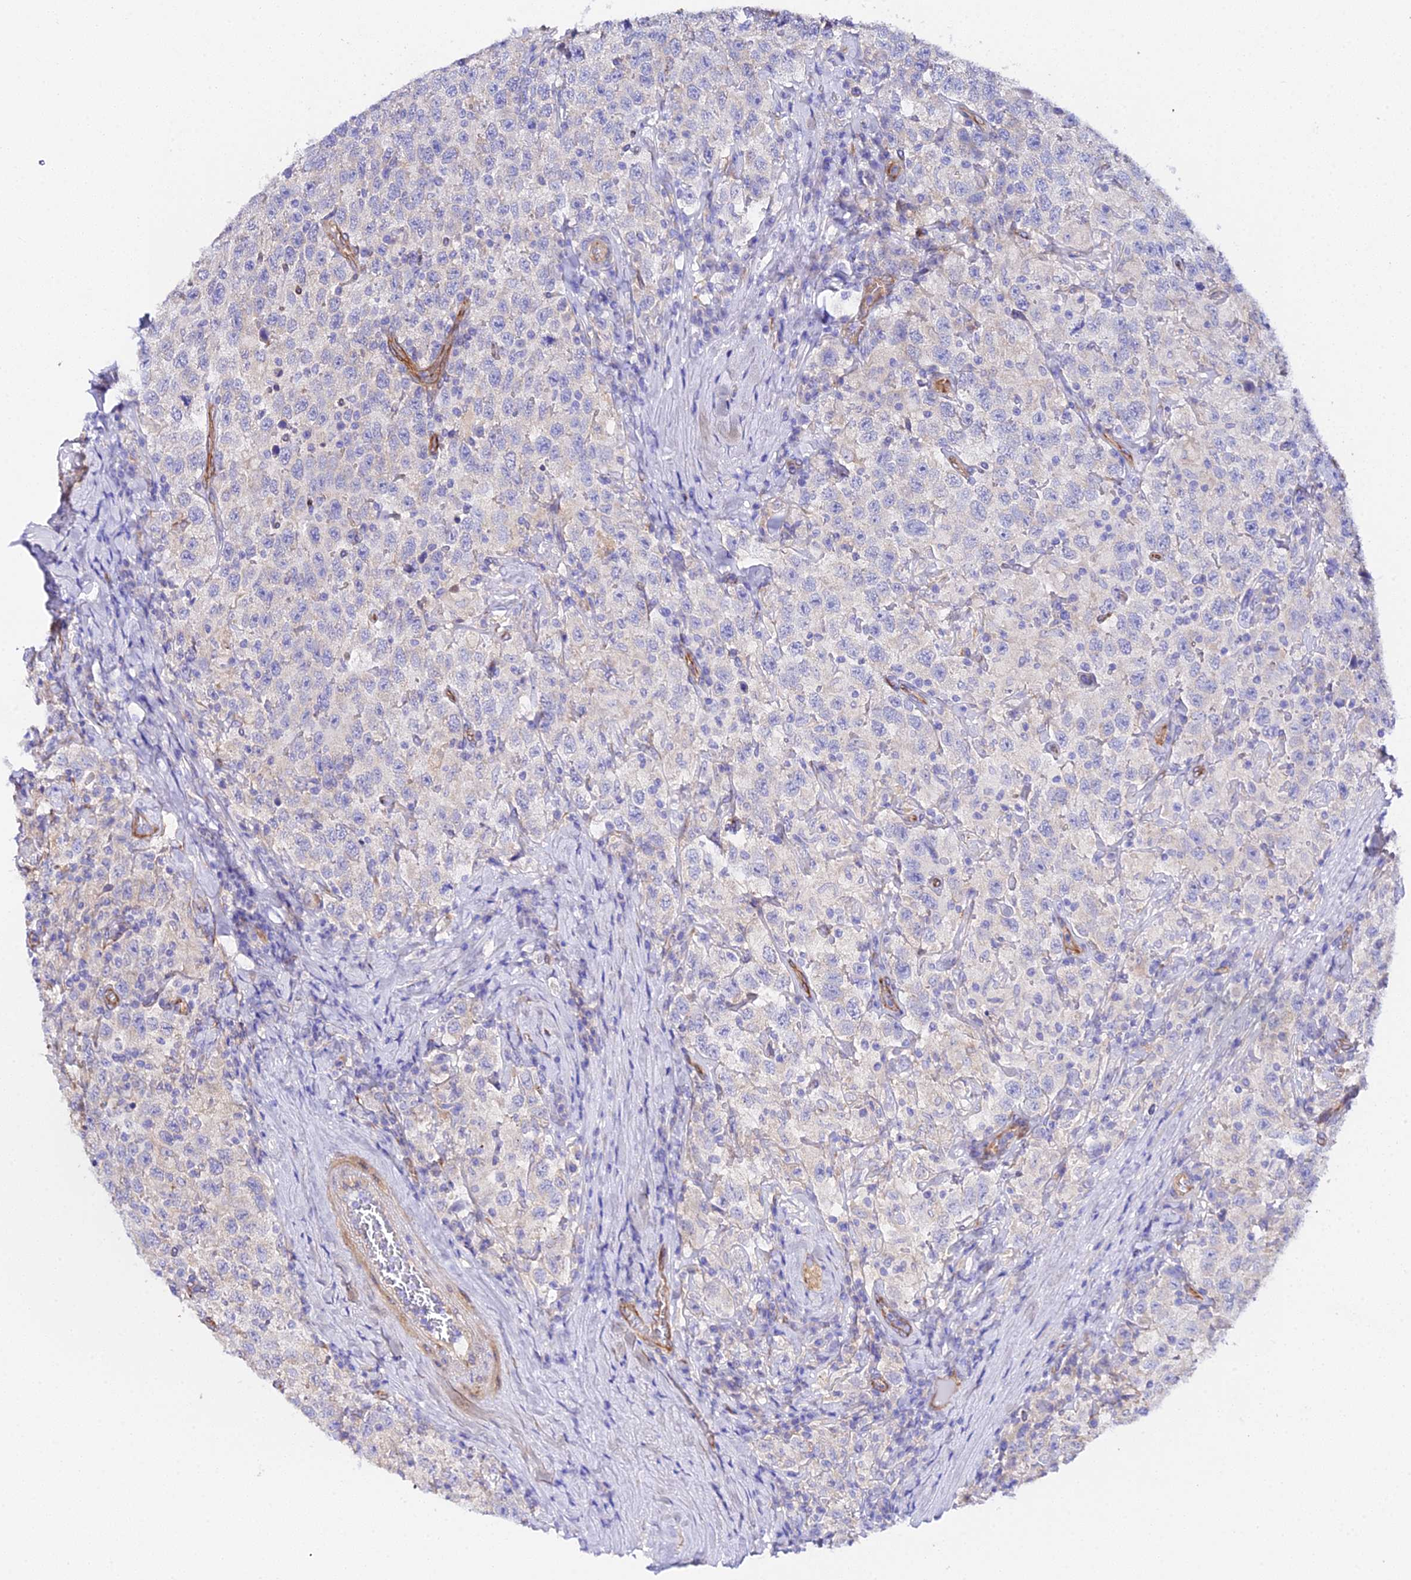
{"staining": {"intensity": "negative", "quantity": "none", "location": "none"}, "tissue": "testis cancer", "cell_type": "Tumor cells", "image_type": "cancer", "snomed": [{"axis": "morphology", "description": "Seminoma, NOS"}, {"axis": "topography", "description": "Testis"}], "caption": "Immunohistochemistry image of neoplastic tissue: human seminoma (testis) stained with DAB (3,3'-diaminobenzidine) exhibits no significant protein staining in tumor cells. Brightfield microscopy of immunohistochemistry (IHC) stained with DAB (3,3'-diaminobenzidine) (brown) and hematoxylin (blue), captured at high magnification.", "gene": "CFAP45", "patient": {"sex": "male", "age": 41}}